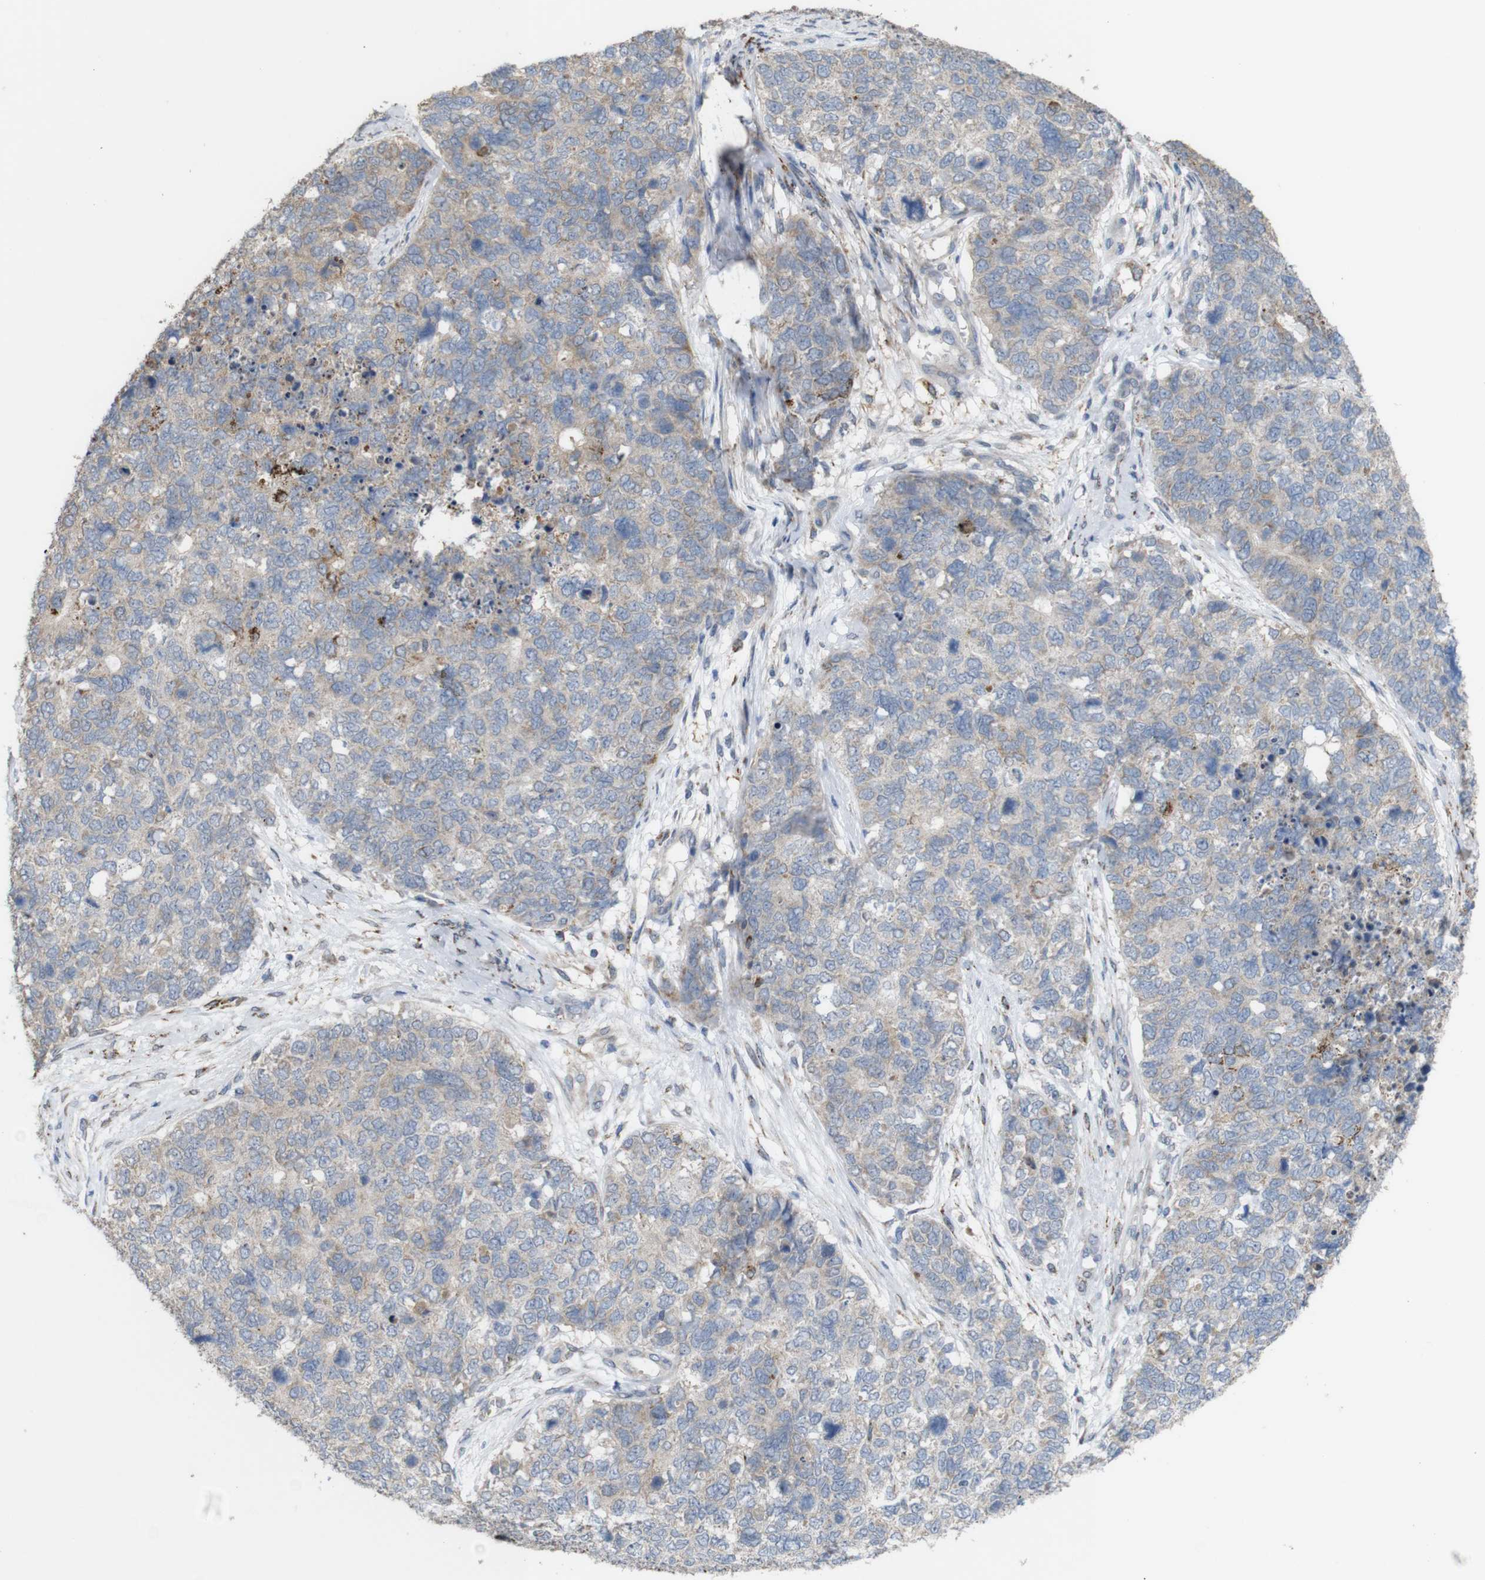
{"staining": {"intensity": "weak", "quantity": "25%-75%", "location": "cytoplasmic/membranous"}, "tissue": "cervical cancer", "cell_type": "Tumor cells", "image_type": "cancer", "snomed": [{"axis": "morphology", "description": "Squamous cell carcinoma, NOS"}, {"axis": "topography", "description": "Cervix"}], "caption": "The image shows immunohistochemical staining of cervical cancer. There is weak cytoplasmic/membranous positivity is appreciated in about 25%-75% of tumor cells.", "gene": "PTPRR", "patient": {"sex": "female", "age": 63}}